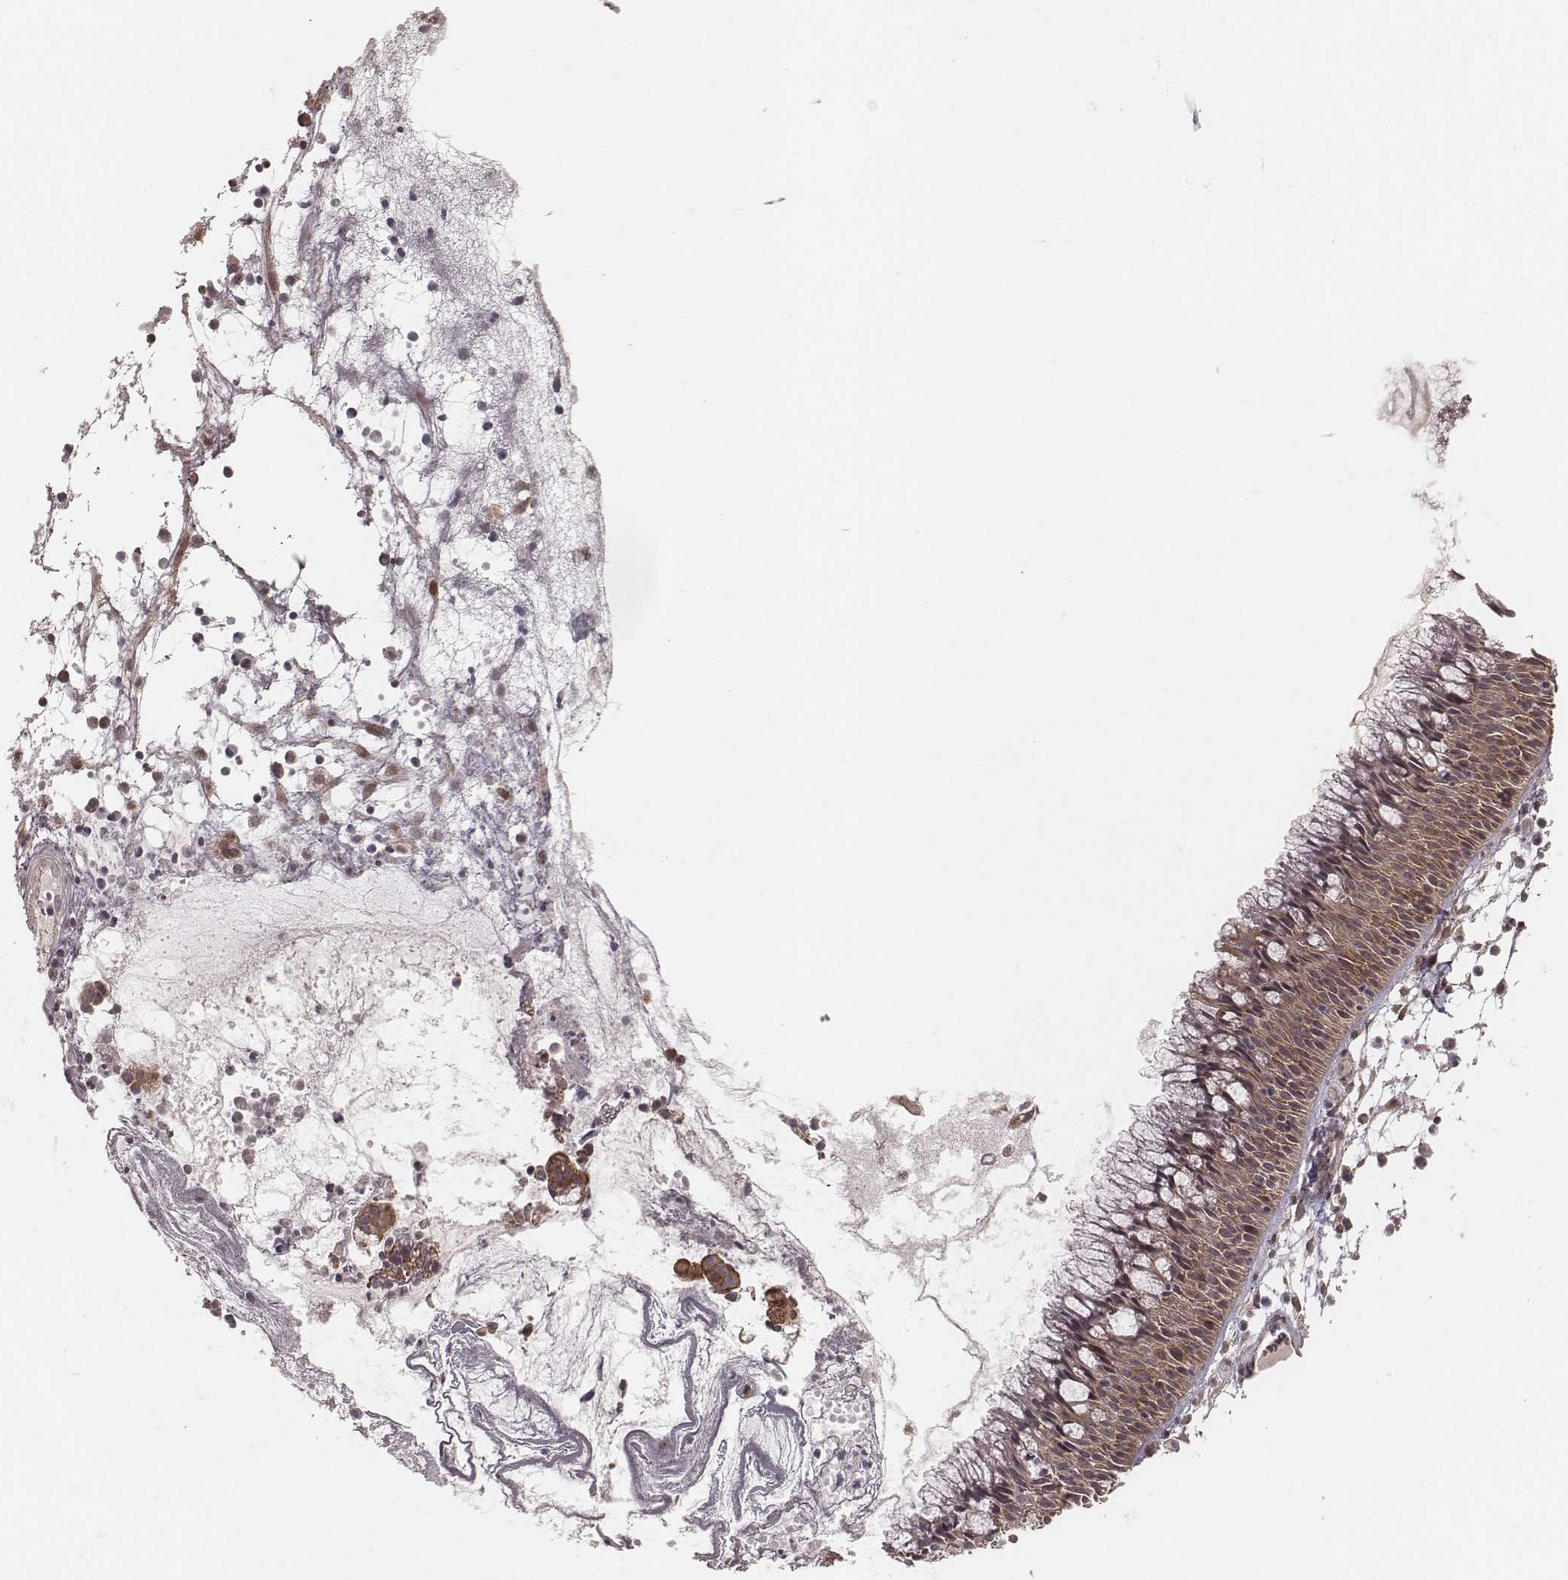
{"staining": {"intensity": "moderate", "quantity": ">75%", "location": "cytoplasmic/membranous"}, "tissue": "nasopharynx", "cell_type": "Respiratory epithelial cells", "image_type": "normal", "snomed": [{"axis": "morphology", "description": "Normal tissue, NOS"}, {"axis": "topography", "description": "Nasopharynx"}], "caption": "Moderate cytoplasmic/membranous expression for a protein is appreciated in about >75% of respiratory epithelial cells of benign nasopharynx using immunohistochemistry.", "gene": "NDUFA7", "patient": {"sex": "male", "age": 31}}